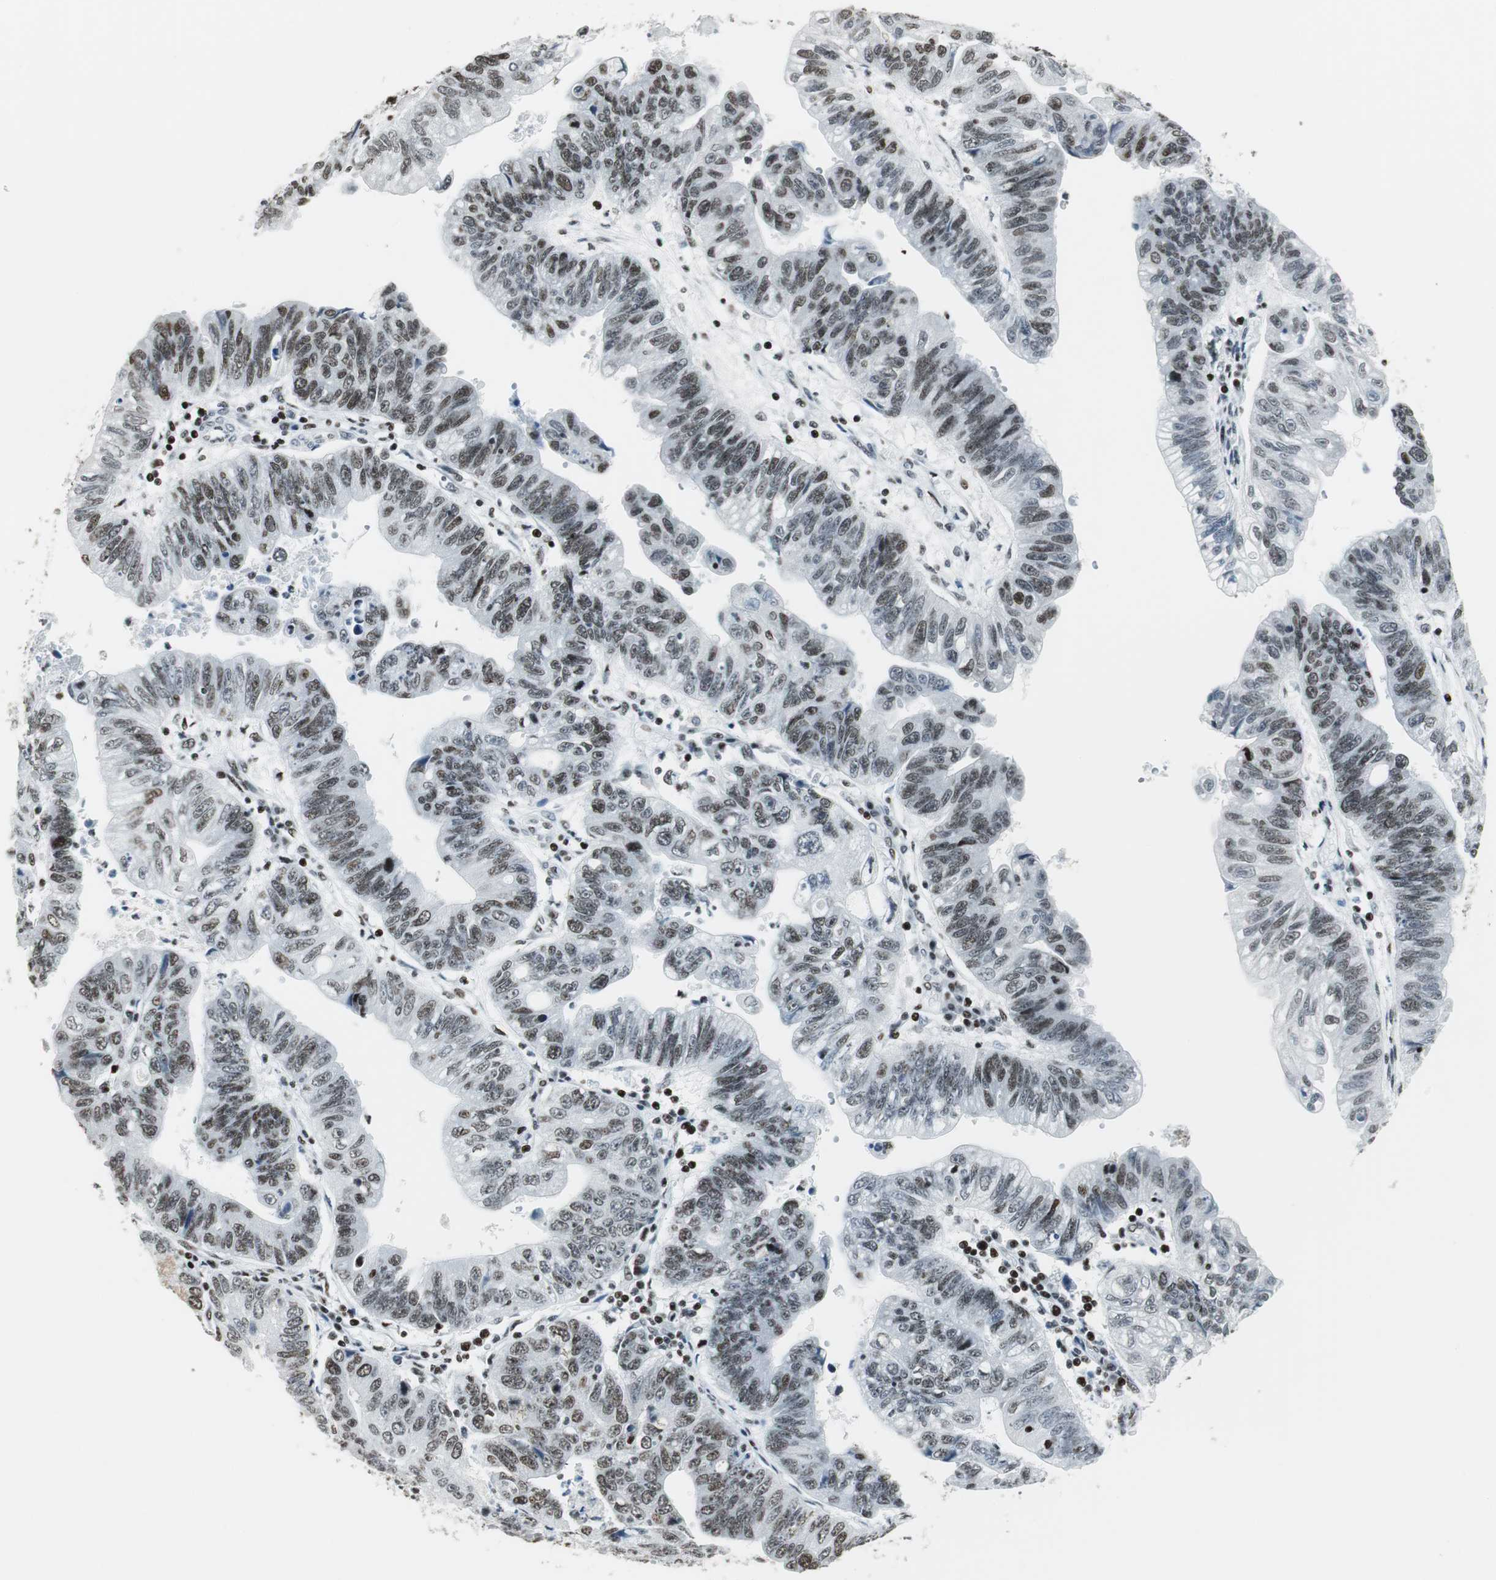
{"staining": {"intensity": "weak", "quantity": ">75%", "location": "nuclear"}, "tissue": "stomach cancer", "cell_type": "Tumor cells", "image_type": "cancer", "snomed": [{"axis": "morphology", "description": "Adenocarcinoma, NOS"}, {"axis": "topography", "description": "Stomach"}], "caption": "IHC of human stomach cancer (adenocarcinoma) exhibits low levels of weak nuclear staining in approximately >75% of tumor cells.", "gene": "RBBP4", "patient": {"sex": "male", "age": 59}}